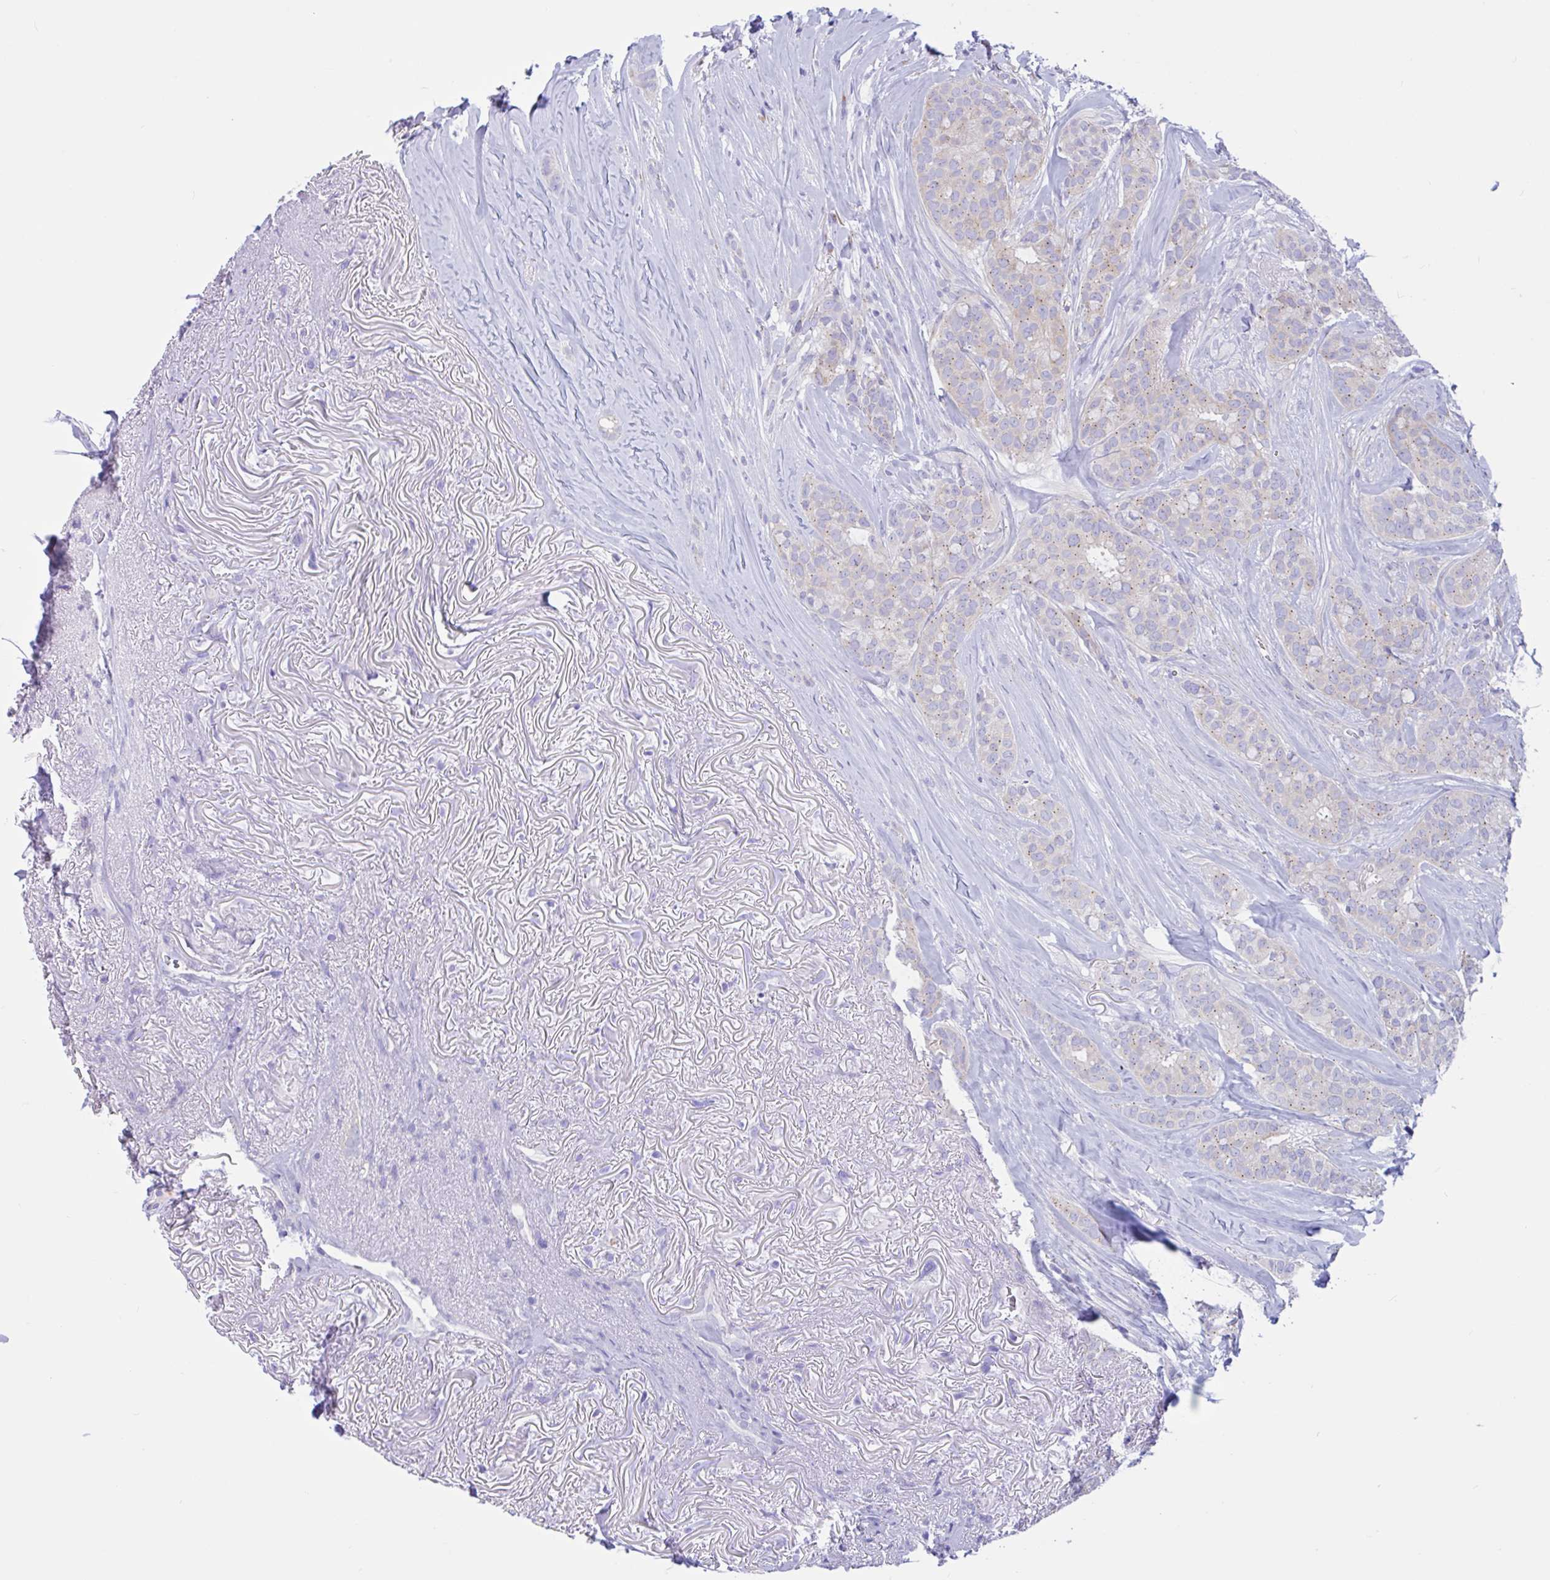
{"staining": {"intensity": "weak", "quantity": "25%-75%", "location": "cytoplasmic/membranous"}, "tissue": "breast cancer", "cell_type": "Tumor cells", "image_type": "cancer", "snomed": [{"axis": "morphology", "description": "Duct carcinoma"}, {"axis": "topography", "description": "Breast"}], "caption": "Immunohistochemistry (IHC) histopathology image of breast cancer stained for a protein (brown), which displays low levels of weak cytoplasmic/membranous expression in approximately 25%-75% of tumor cells.", "gene": "RNASE3", "patient": {"sex": "female", "age": 84}}